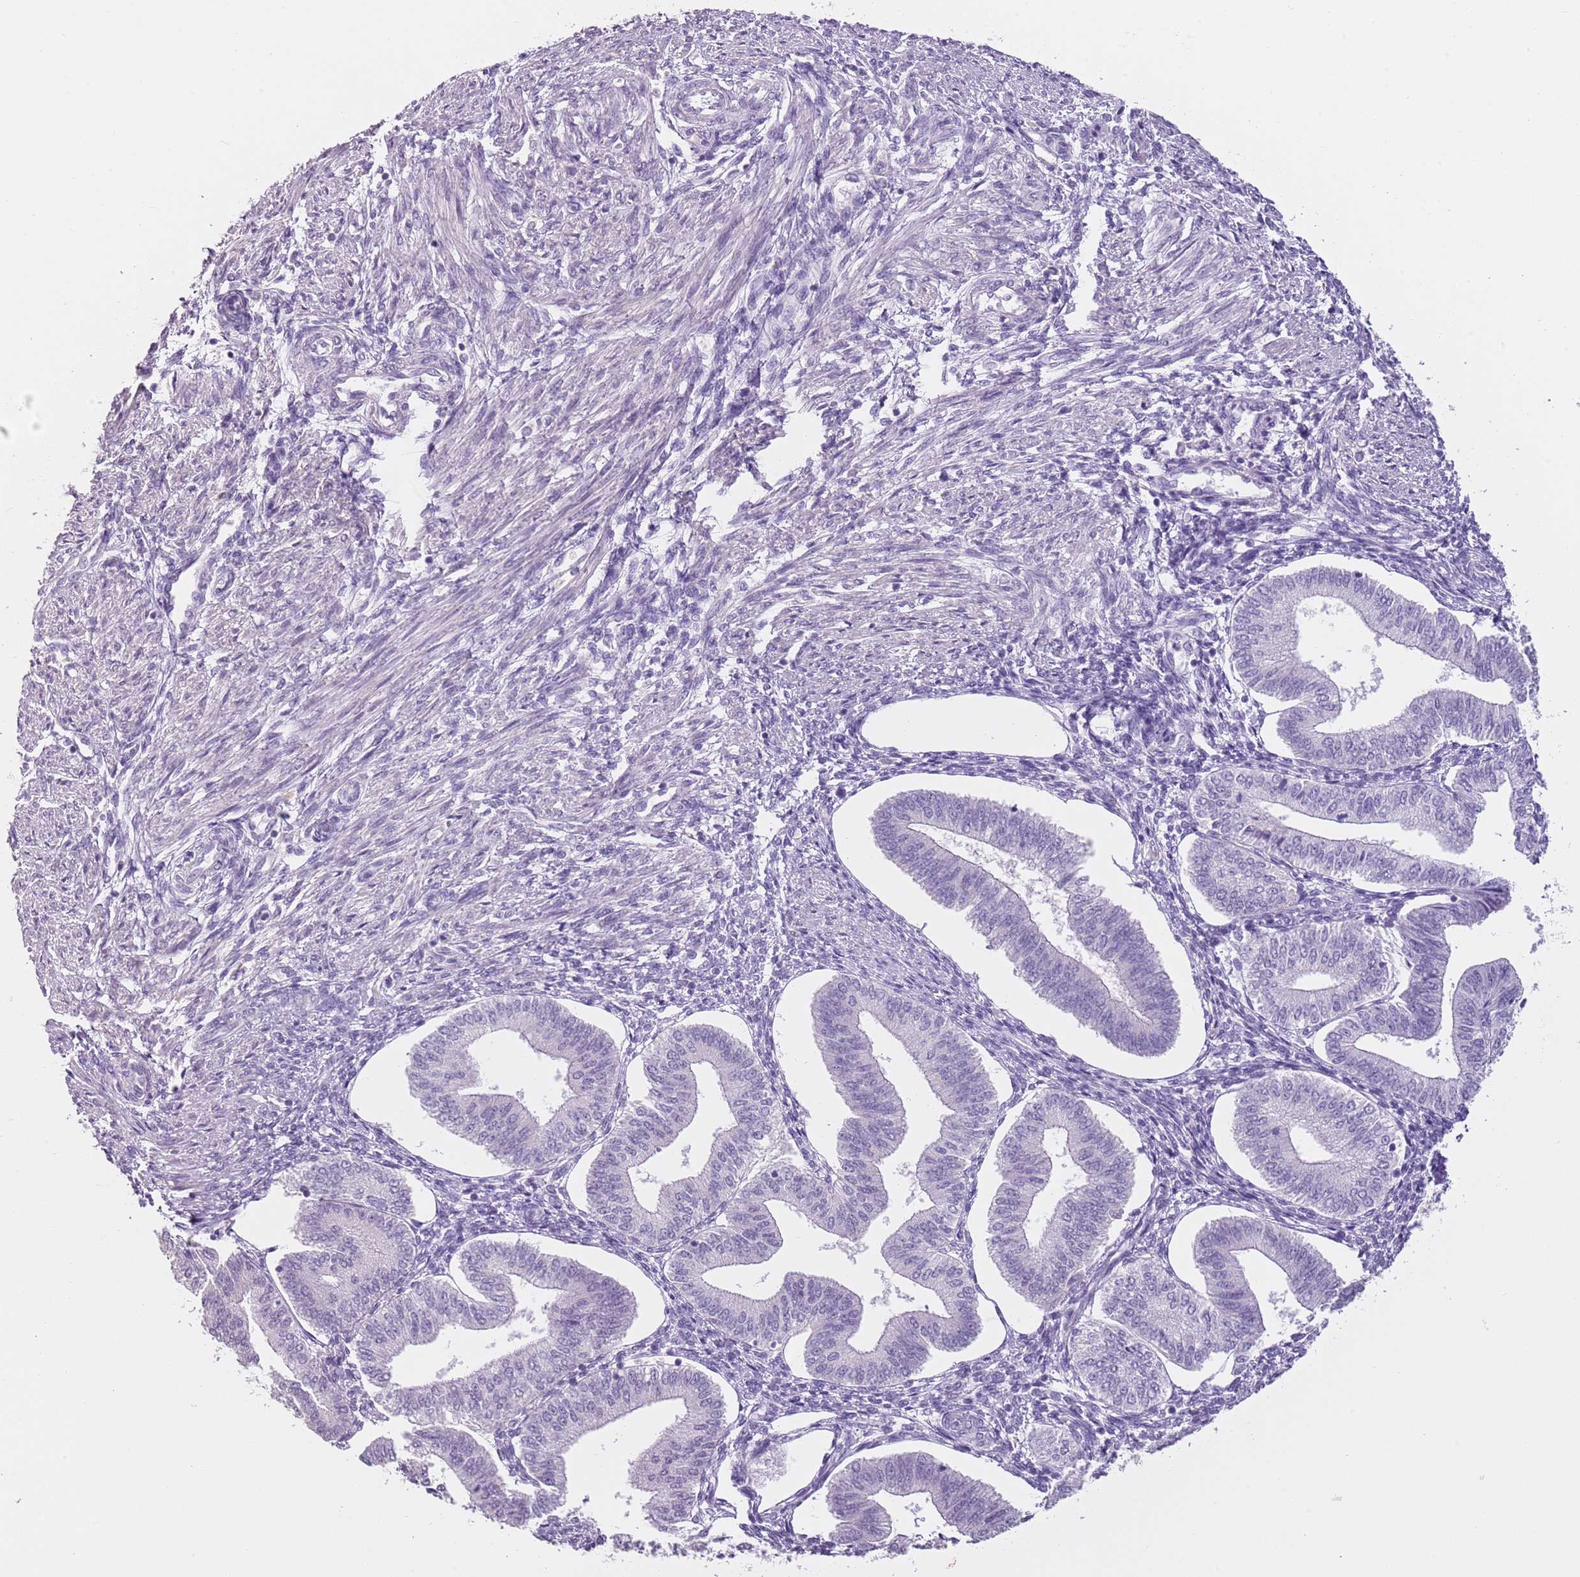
{"staining": {"intensity": "negative", "quantity": "none", "location": "none"}, "tissue": "endometrium", "cell_type": "Cells in endometrial stroma", "image_type": "normal", "snomed": [{"axis": "morphology", "description": "Normal tissue, NOS"}, {"axis": "topography", "description": "Endometrium"}], "caption": "Endometrium was stained to show a protein in brown. There is no significant positivity in cells in endometrial stroma.", "gene": "SLC35E3", "patient": {"sex": "female", "age": 34}}